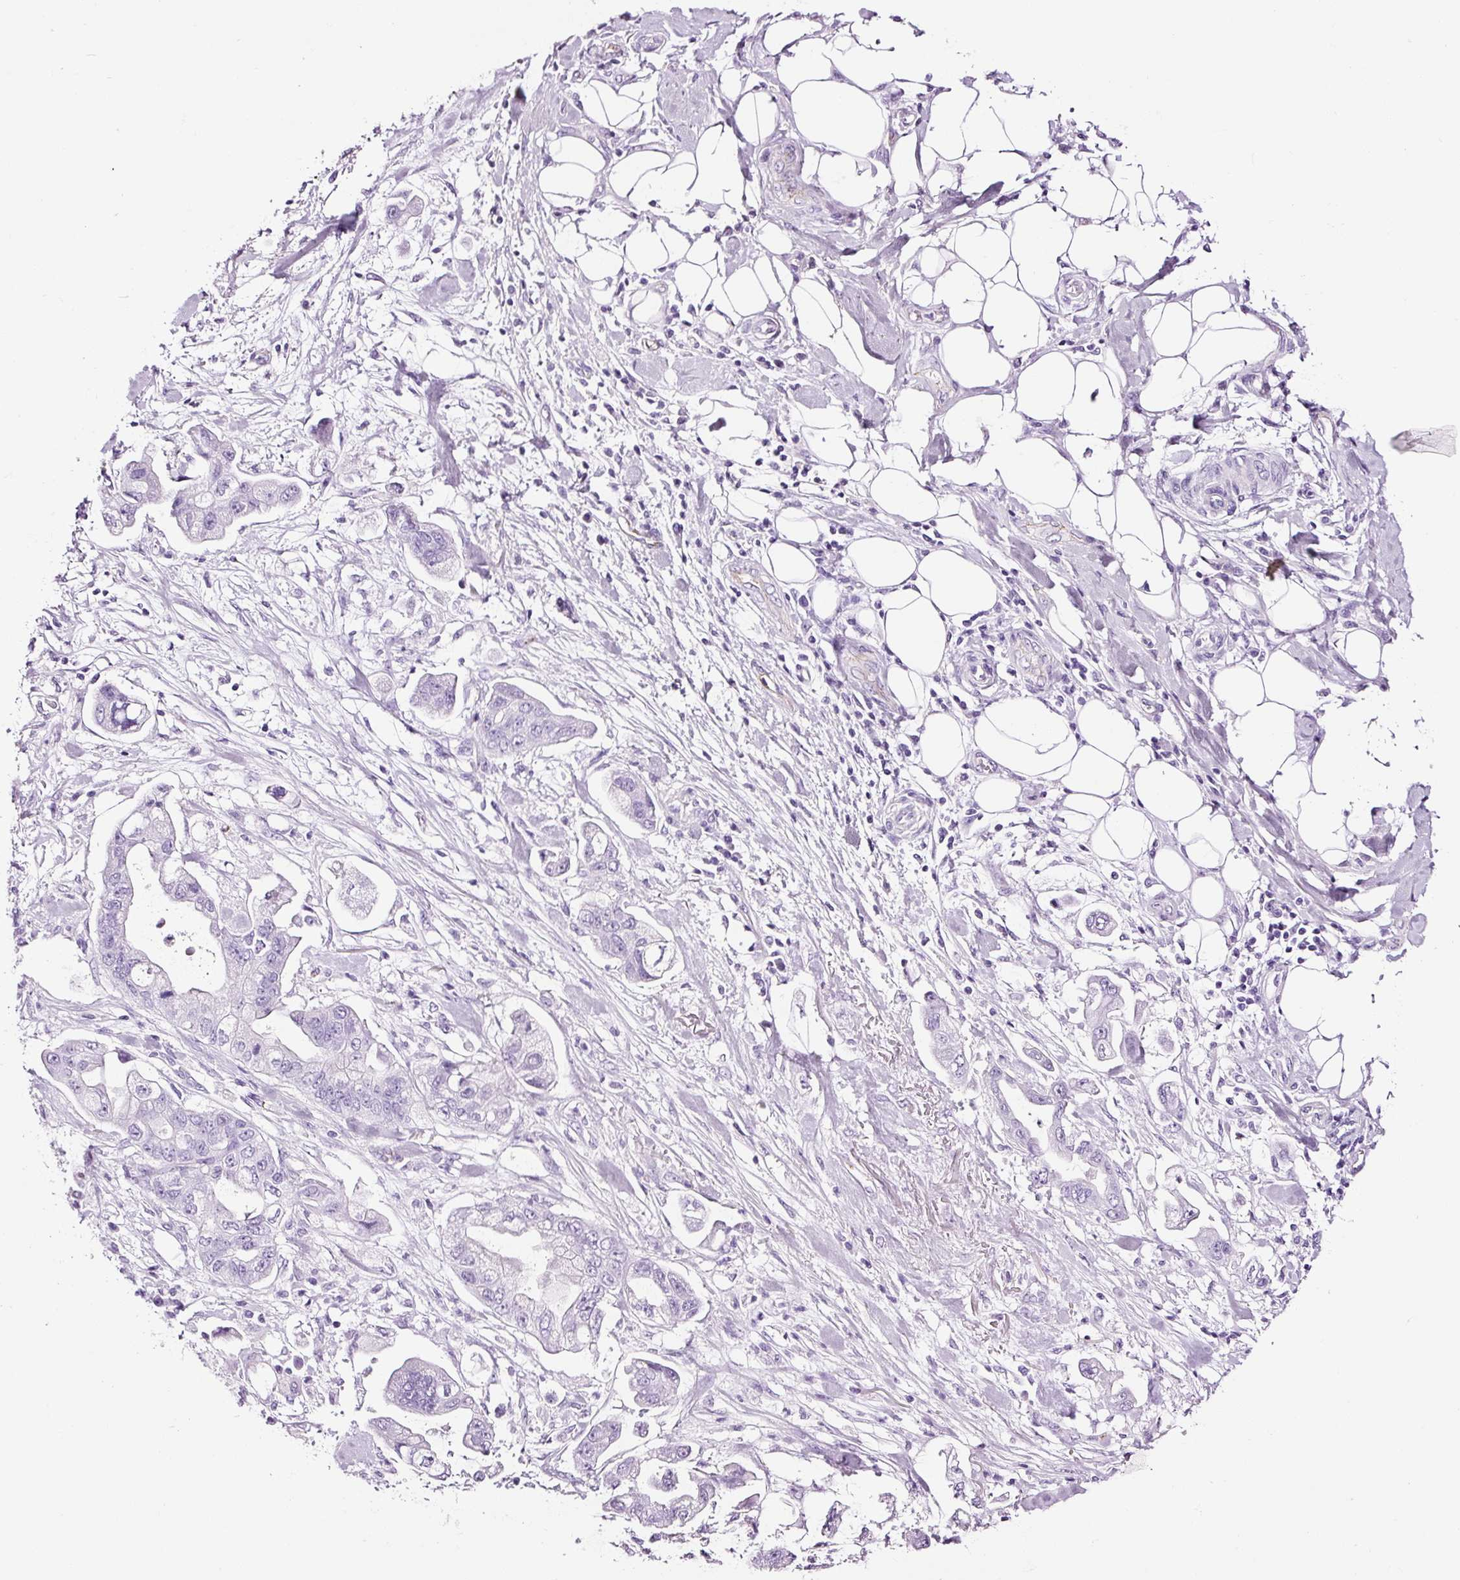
{"staining": {"intensity": "negative", "quantity": "none", "location": "none"}, "tissue": "stomach cancer", "cell_type": "Tumor cells", "image_type": "cancer", "snomed": [{"axis": "morphology", "description": "Adenocarcinoma, NOS"}, {"axis": "topography", "description": "Stomach"}], "caption": "There is no significant positivity in tumor cells of stomach cancer (adenocarcinoma).", "gene": "ADSS1", "patient": {"sex": "male", "age": 62}}